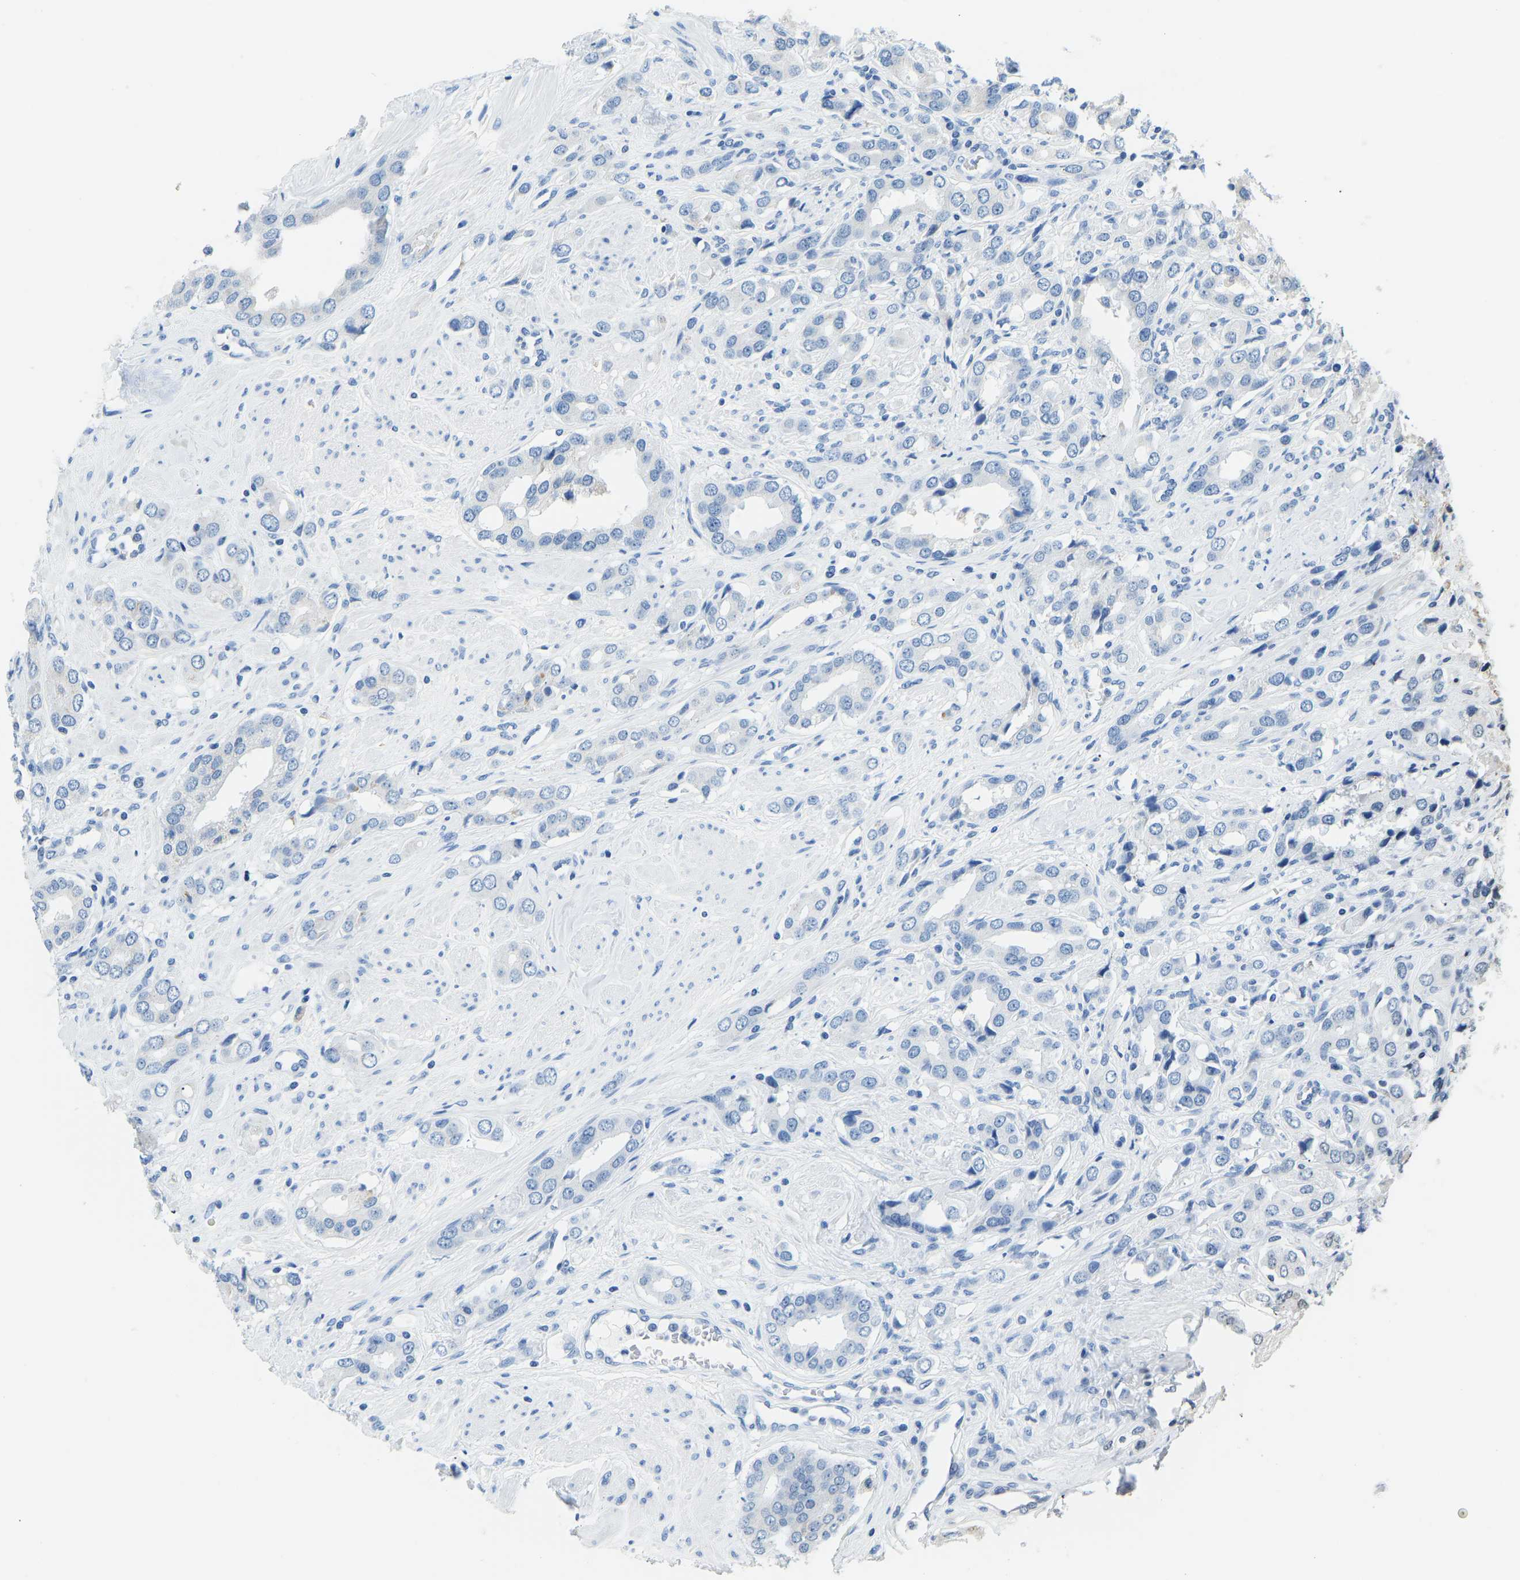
{"staining": {"intensity": "negative", "quantity": "none", "location": "none"}, "tissue": "prostate cancer", "cell_type": "Tumor cells", "image_type": "cancer", "snomed": [{"axis": "morphology", "description": "Adenocarcinoma, High grade"}, {"axis": "topography", "description": "Prostate"}], "caption": "IHC photomicrograph of prostate cancer (high-grade adenocarcinoma) stained for a protein (brown), which exhibits no positivity in tumor cells.", "gene": "VRK1", "patient": {"sex": "male", "age": 52}}